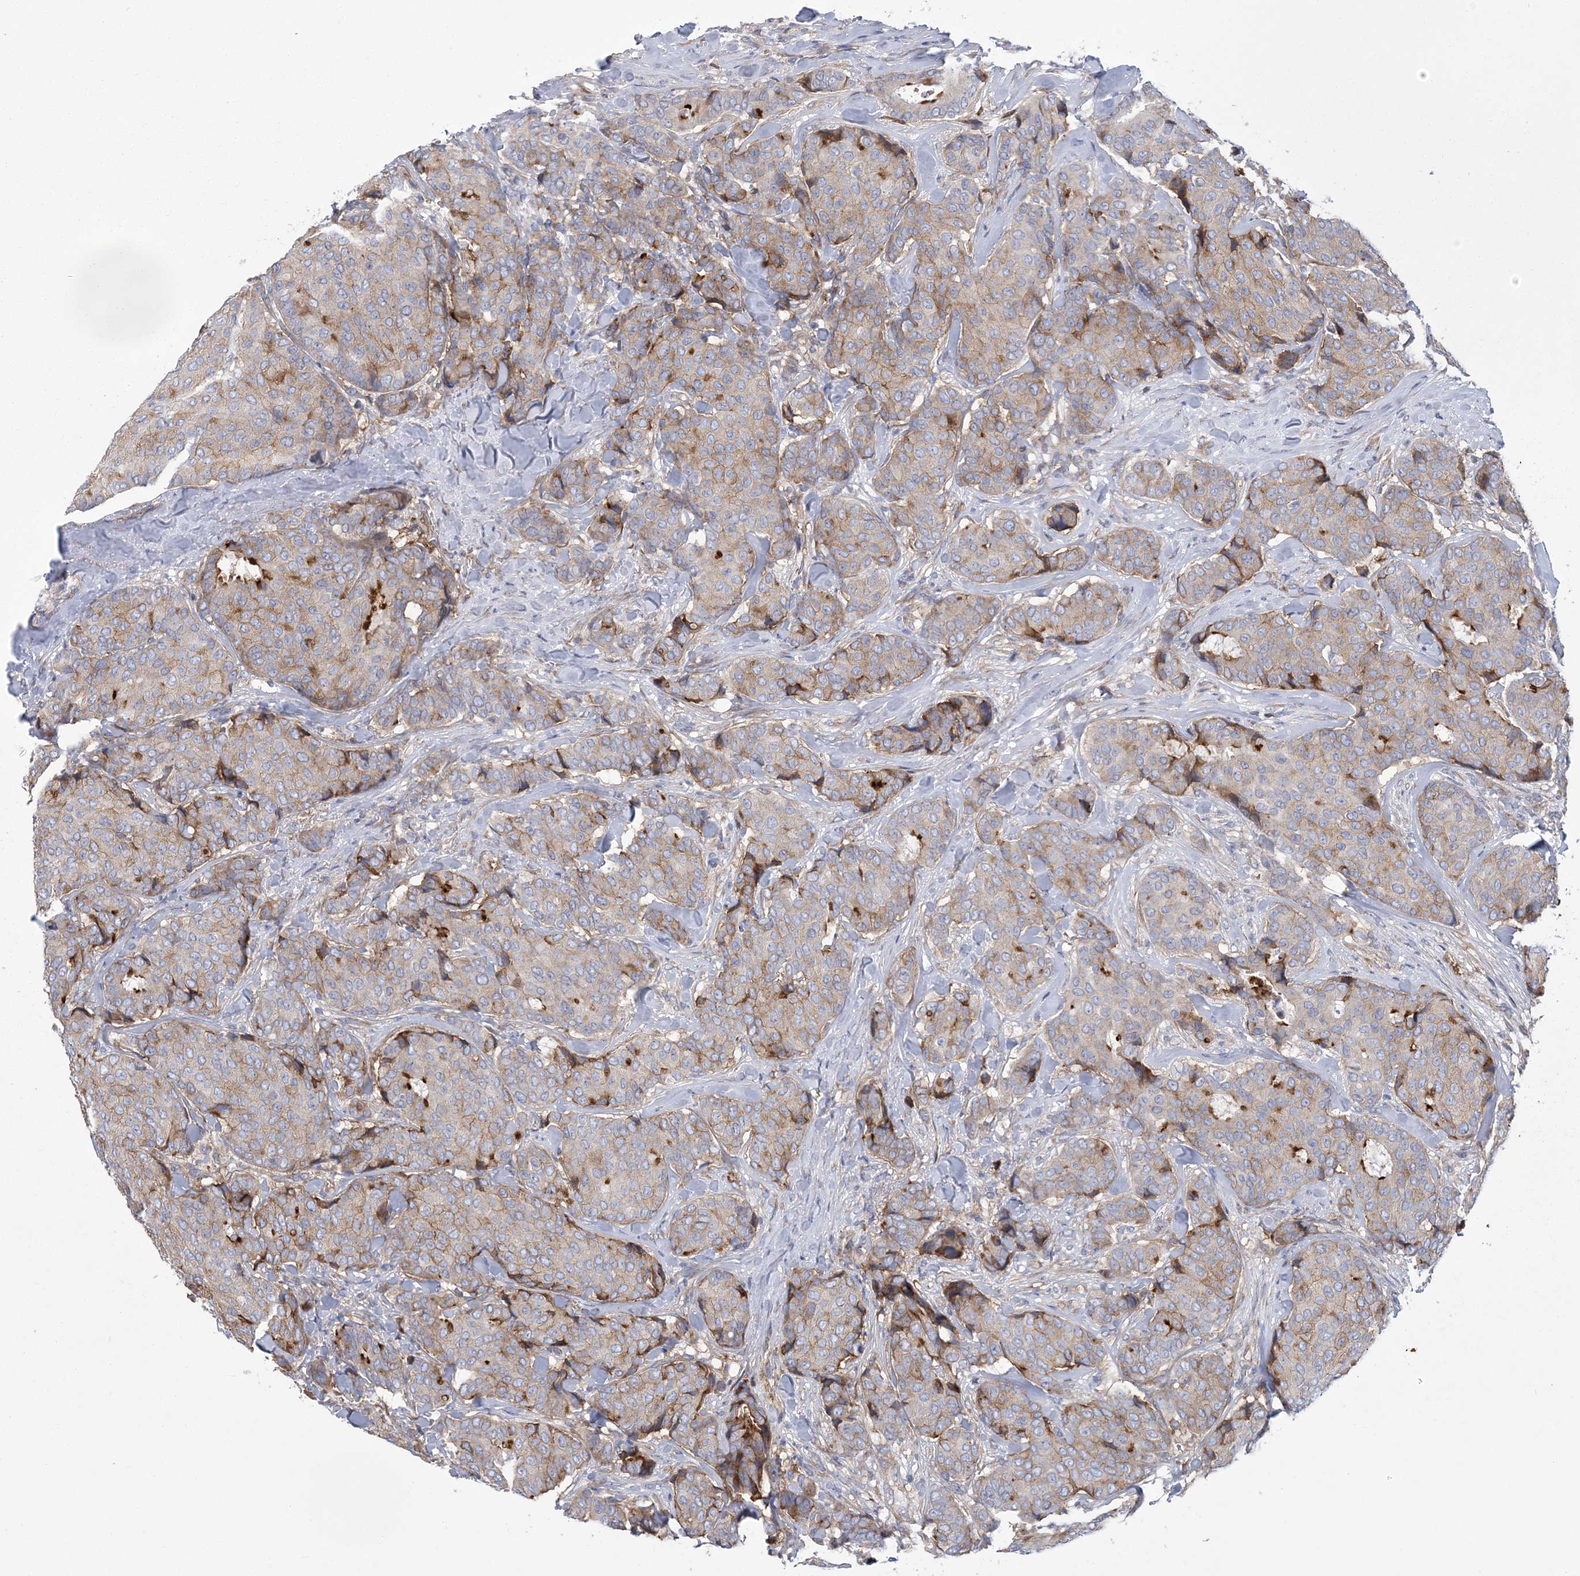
{"staining": {"intensity": "strong", "quantity": "<25%", "location": "cytoplasmic/membranous"}, "tissue": "breast cancer", "cell_type": "Tumor cells", "image_type": "cancer", "snomed": [{"axis": "morphology", "description": "Duct carcinoma"}, {"axis": "topography", "description": "Breast"}], "caption": "This image demonstrates immunohistochemistry staining of human intraductal carcinoma (breast), with medium strong cytoplasmic/membranous positivity in approximately <25% of tumor cells.", "gene": "ARSJ", "patient": {"sex": "female", "age": 75}}